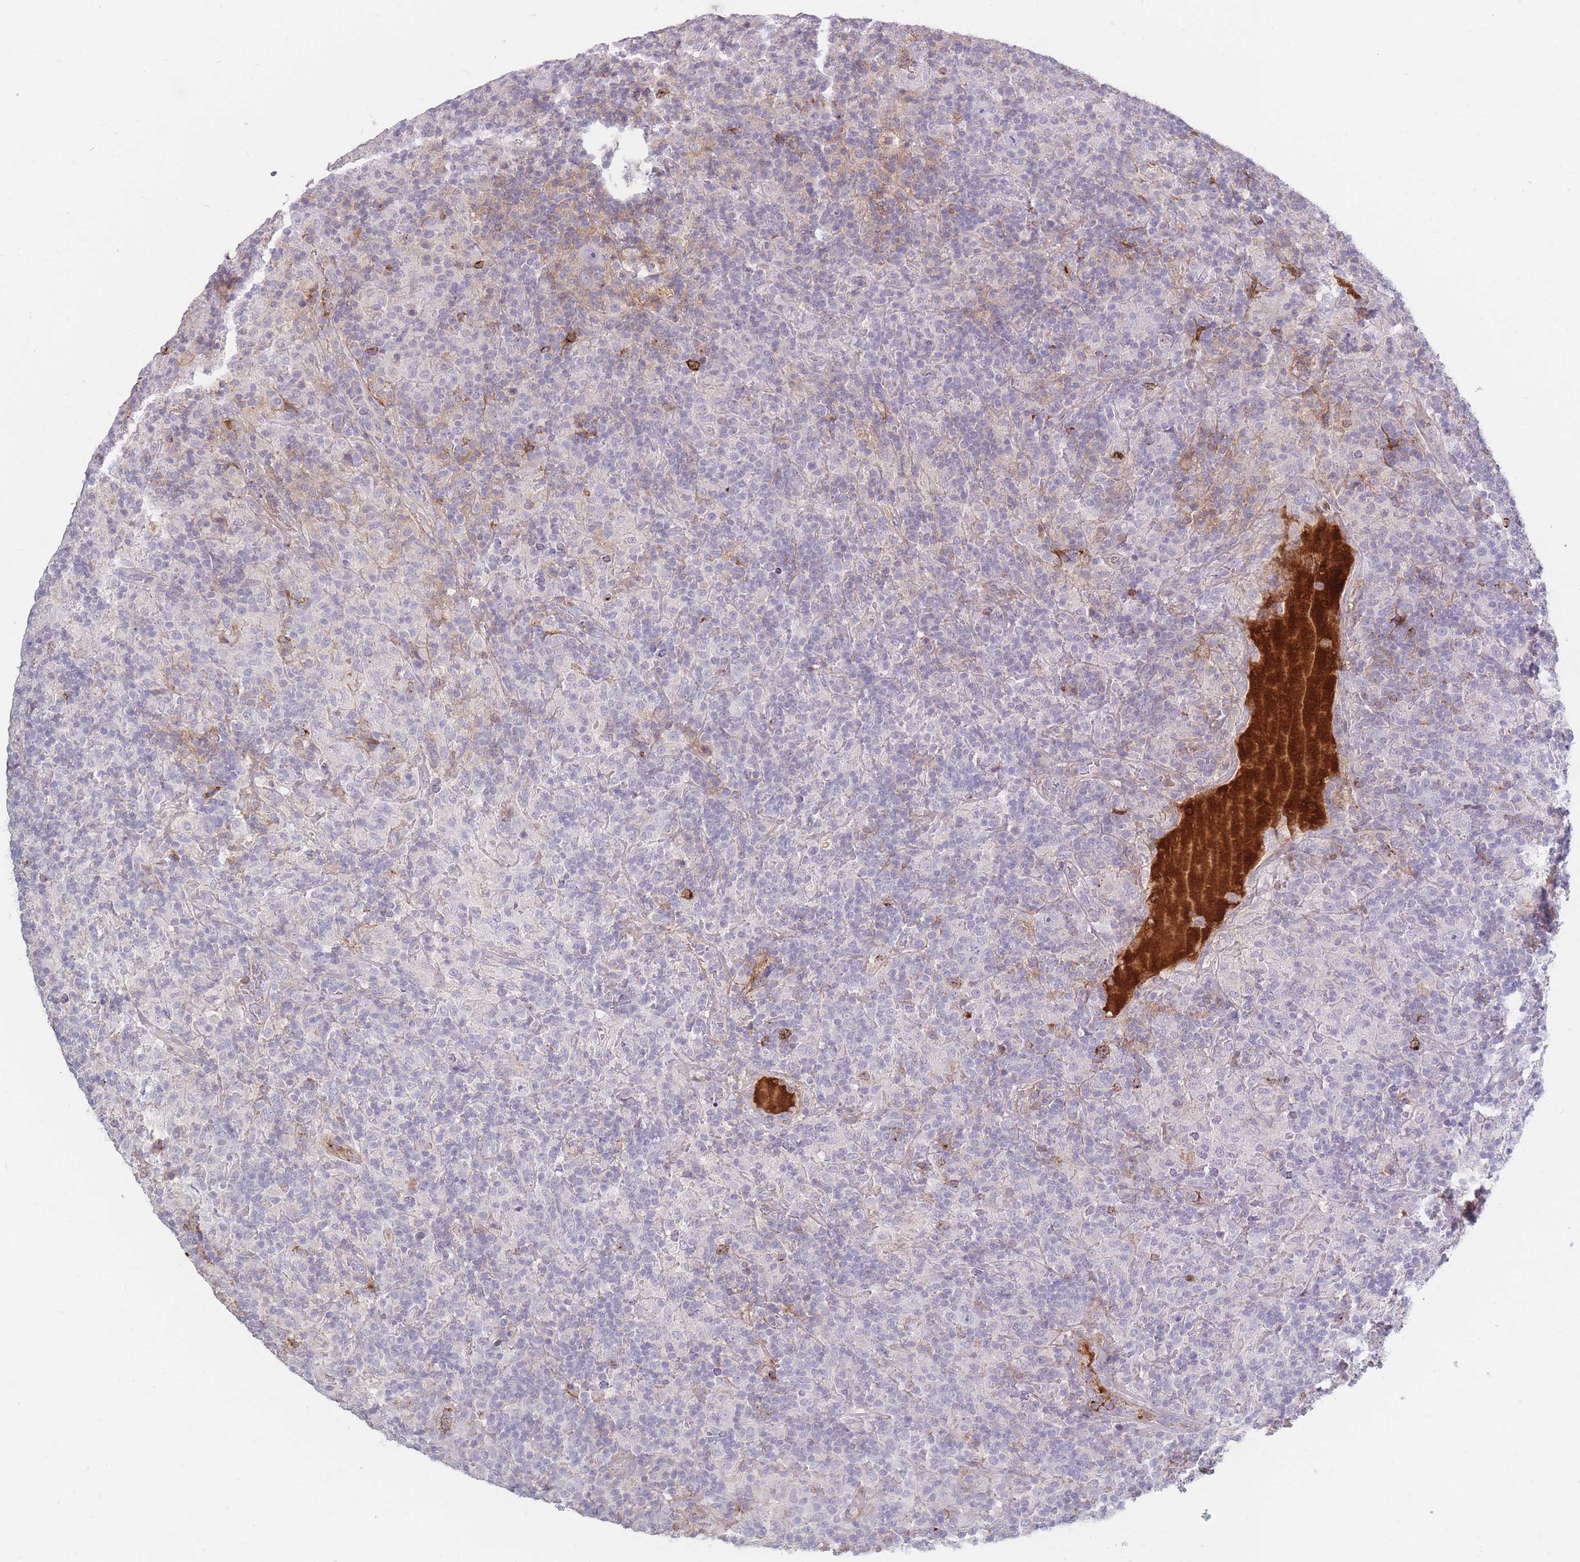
{"staining": {"intensity": "negative", "quantity": "none", "location": "none"}, "tissue": "lymphoma", "cell_type": "Tumor cells", "image_type": "cancer", "snomed": [{"axis": "morphology", "description": "Hodgkin's disease, NOS"}, {"axis": "topography", "description": "Lymph node"}], "caption": "High power microscopy image of an immunohistochemistry (IHC) micrograph of lymphoma, revealing no significant expression in tumor cells.", "gene": "PRG4", "patient": {"sex": "male", "age": 70}}